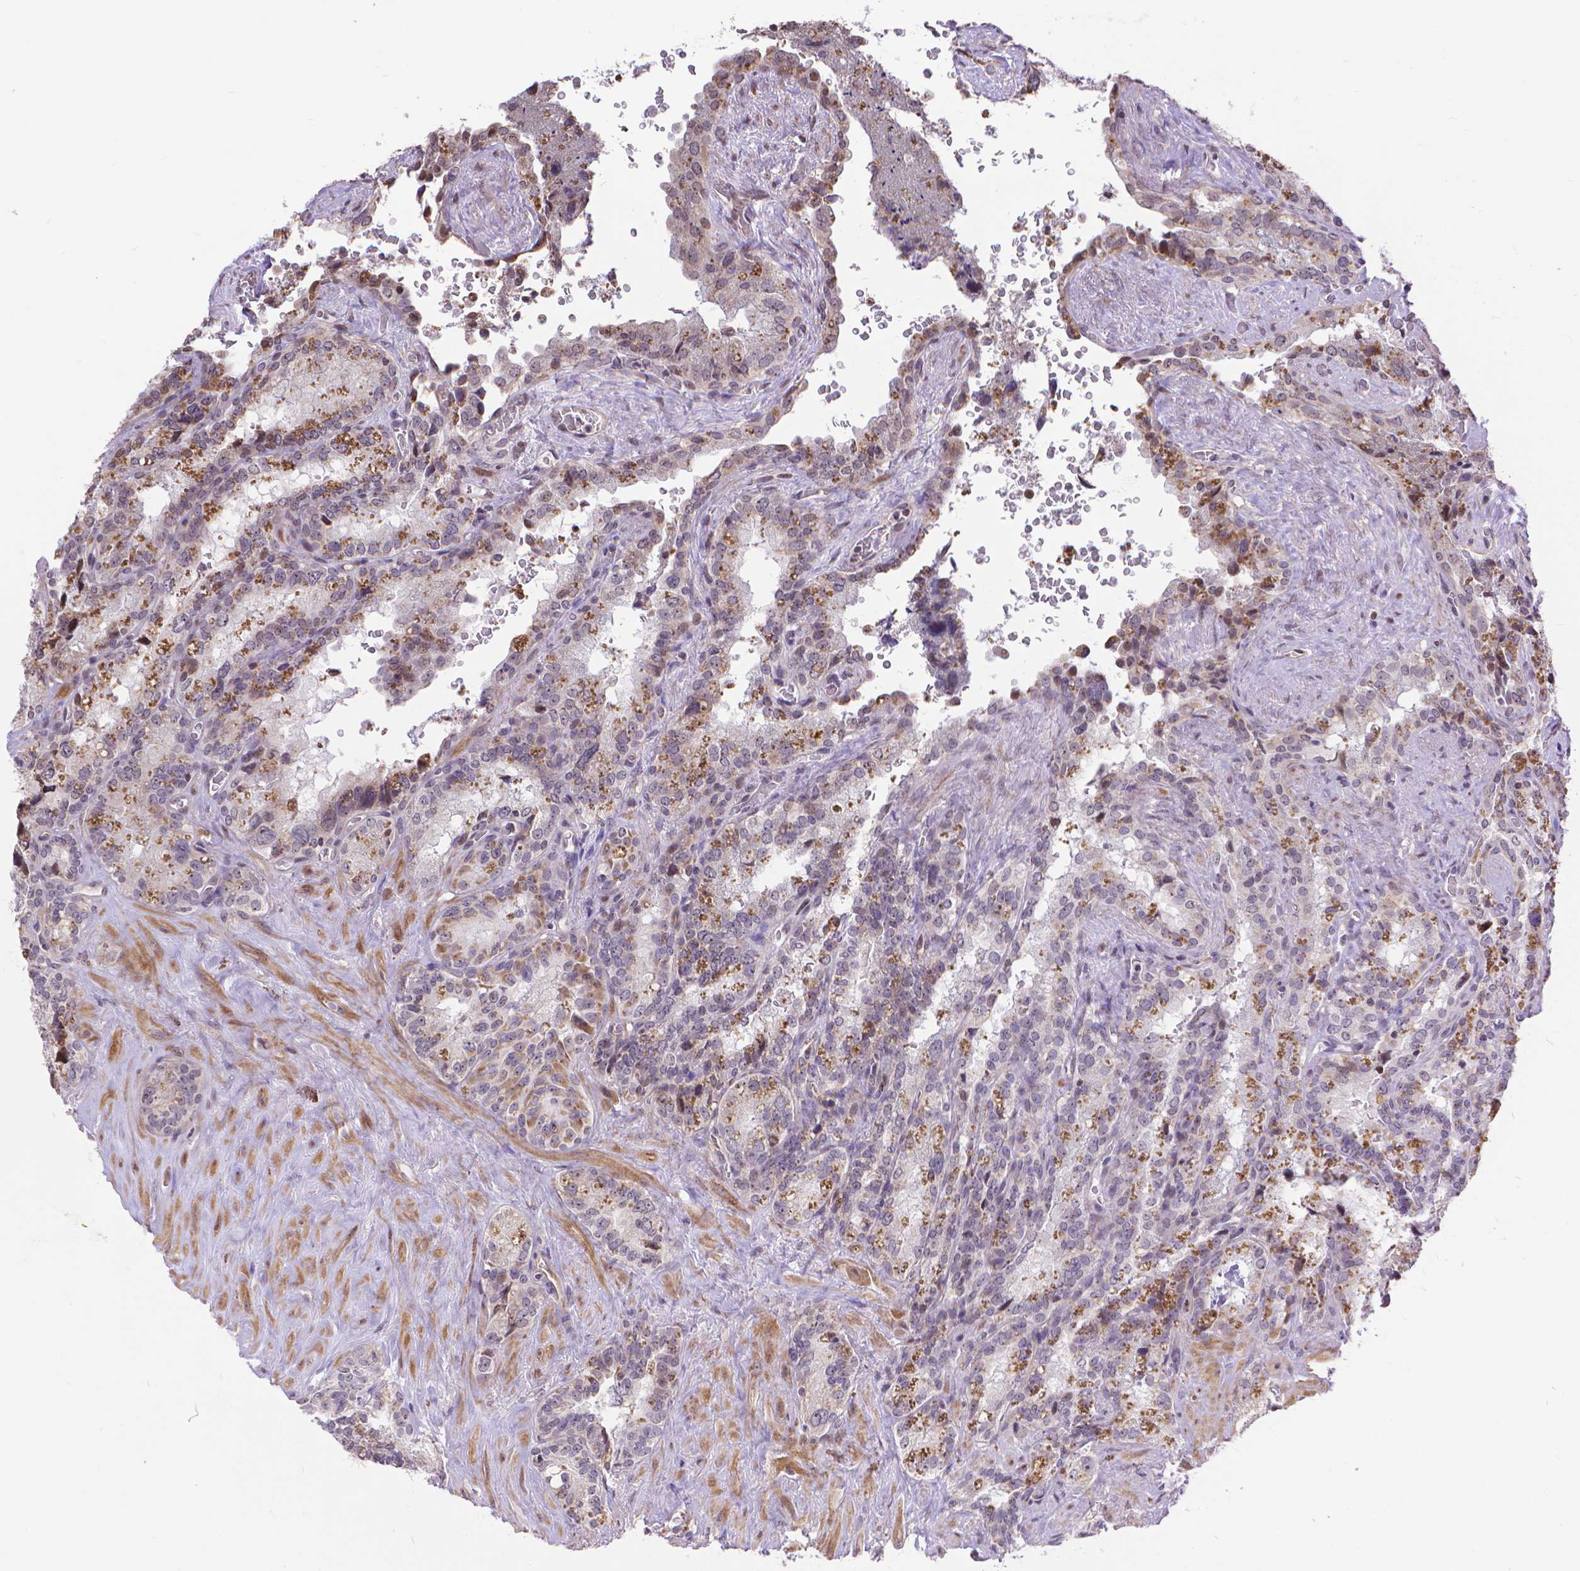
{"staining": {"intensity": "moderate", "quantity": "<25%", "location": "nuclear"}, "tissue": "seminal vesicle", "cell_type": "Glandular cells", "image_type": "normal", "snomed": [{"axis": "morphology", "description": "Normal tissue, NOS"}, {"axis": "topography", "description": "Prostate"}, {"axis": "topography", "description": "Seminal veicle"}], "caption": "A low amount of moderate nuclear expression is present in approximately <25% of glandular cells in normal seminal vesicle. Using DAB (3,3'-diaminobenzidine) (brown) and hematoxylin (blue) stains, captured at high magnification using brightfield microscopy.", "gene": "TMEM135", "patient": {"sex": "male", "age": 71}}